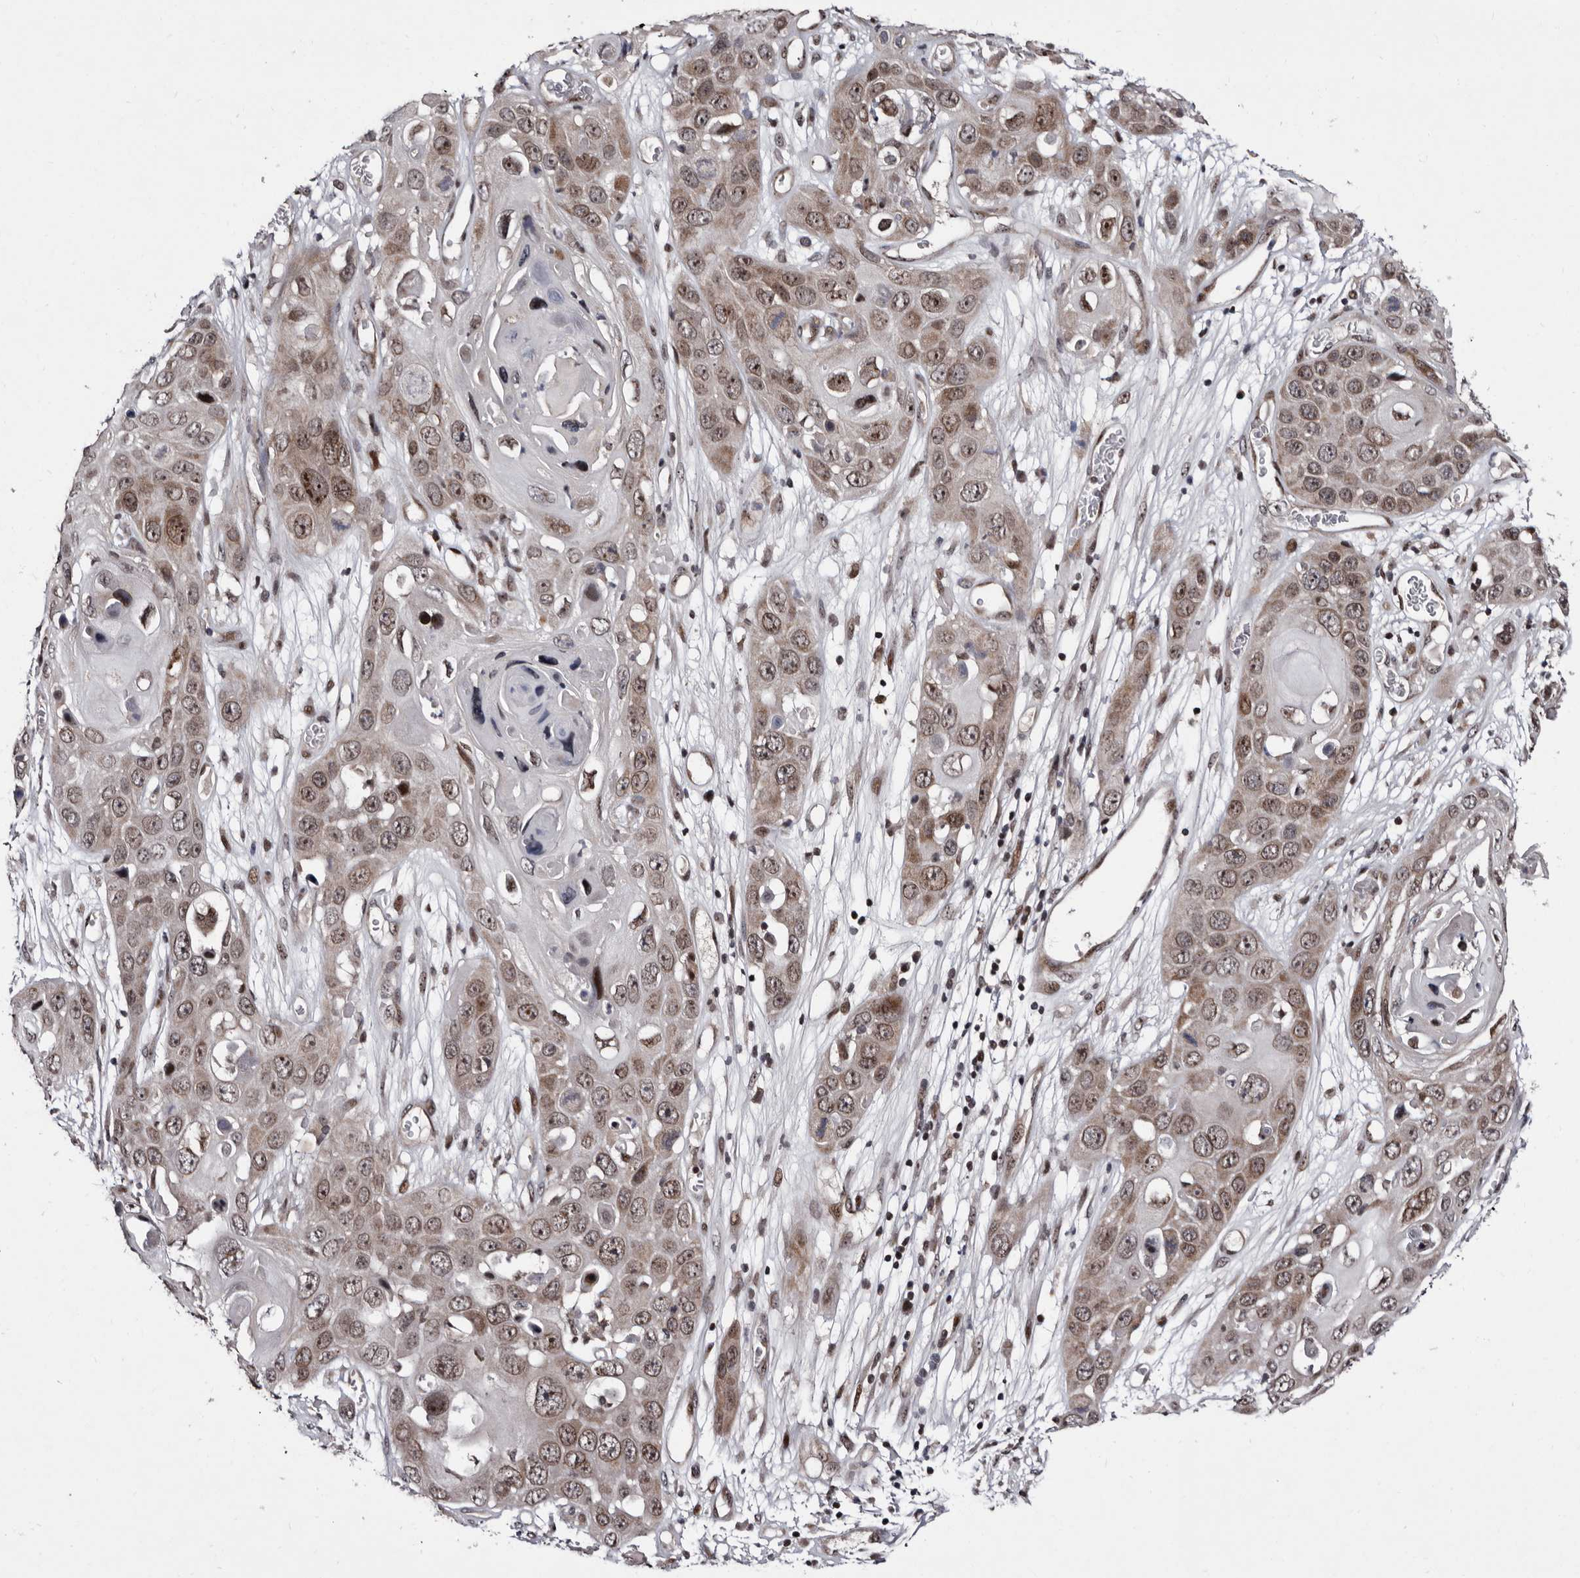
{"staining": {"intensity": "weak", "quantity": "25%-75%", "location": "cytoplasmic/membranous,nuclear"}, "tissue": "skin cancer", "cell_type": "Tumor cells", "image_type": "cancer", "snomed": [{"axis": "morphology", "description": "Squamous cell carcinoma, NOS"}, {"axis": "topography", "description": "Skin"}], "caption": "Immunohistochemical staining of skin cancer (squamous cell carcinoma) shows low levels of weak cytoplasmic/membranous and nuclear protein positivity in about 25%-75% of tumor cells.", "gene": "TNKS", "patient": {"sex": "male", "age": 55}}